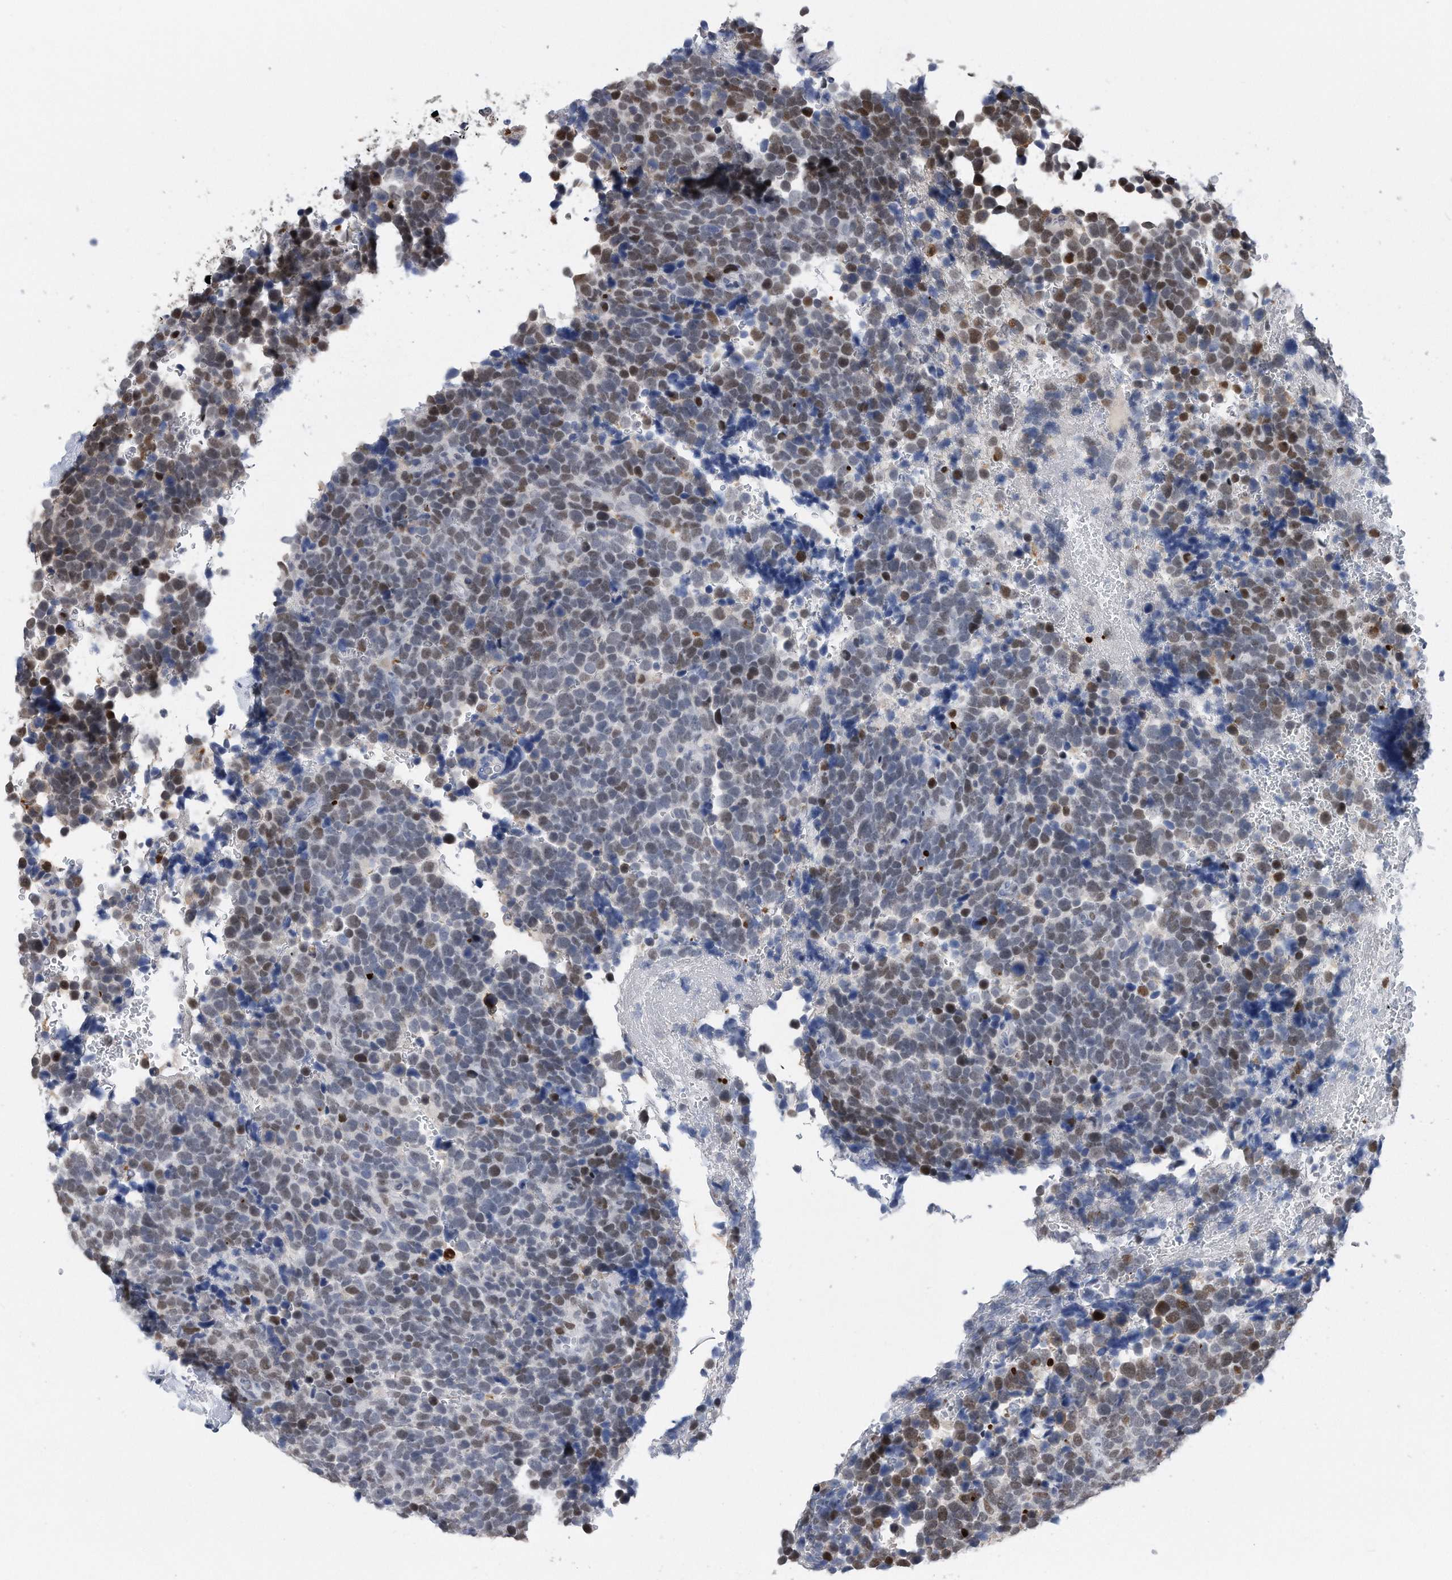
{"staining": {"intensity": "moderate", "quantity": "<25%", "location": "nuclear"}, "tissue": "urothelial cancer", "cell_type": "Tumor cells", "image_type": "cancer", "snomed": [{"axis": "morphology", "description": "Urothelial carcinoma, High grade"}, {"axis": "topography", "description": "Urinary bladder"}], "caption": "Human urothelial carcinoma (high-grade) stained with a protein marker displays moderate staining in tumor cells.", "gene": "PCNA", "patient": {"sex": "female", "age": 82}}